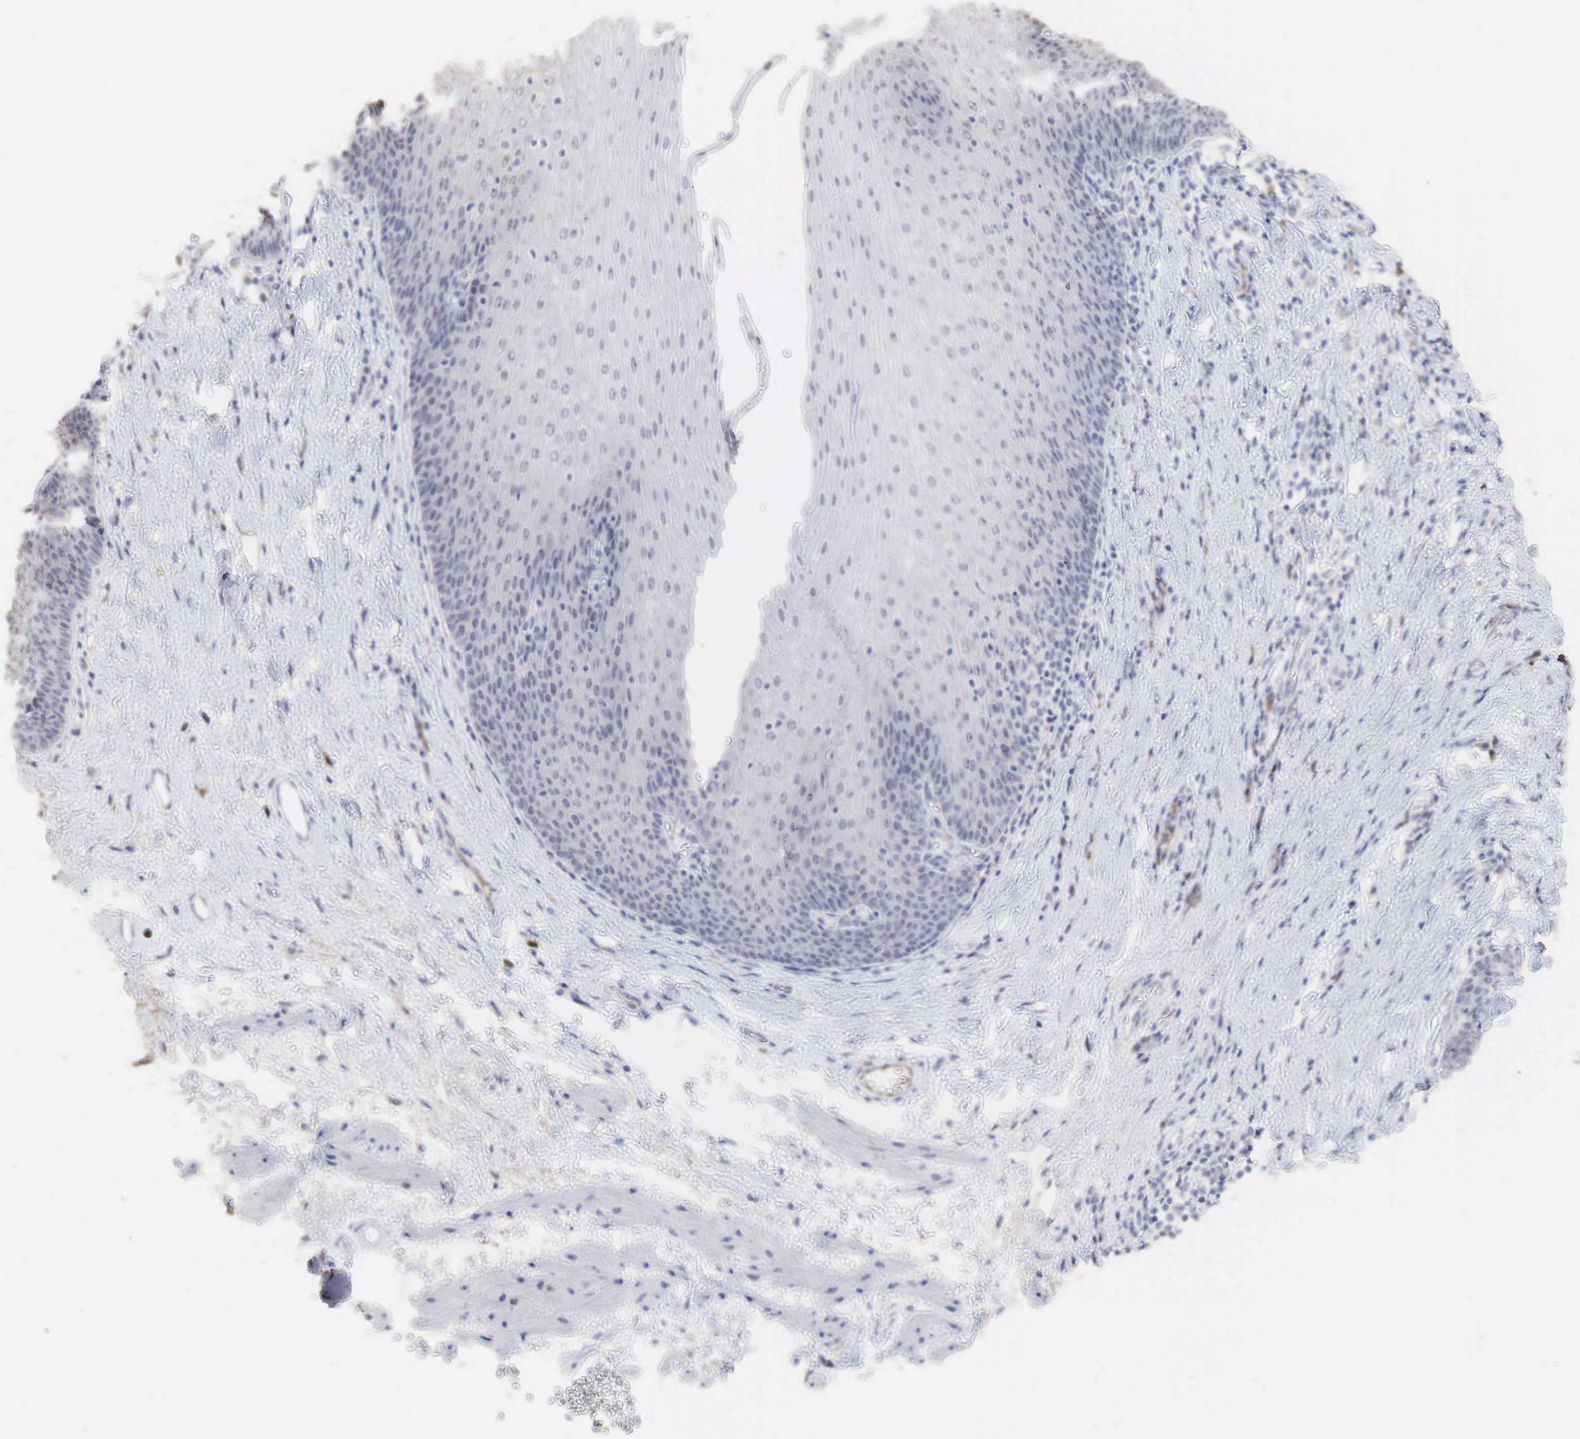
{"staining": {"intensity": "moderate", "quantity": "<25%", "location": "nuclear"}, "tissue": "esophagus", "cell_type": "Squamous epithelial cells", "image_type": "normal", "snomed": [{"axis": "morphology", "description": "Normal tissue, NOS"}, {"axis": "topography", "description": "Esophagus"}], "caption": "Moderate nuclear protein staining is identified in about <25% of squamous epithelial cells in esophagus.", "gene": "DKC1", "patient": {"sex": "female", "age": 61}}